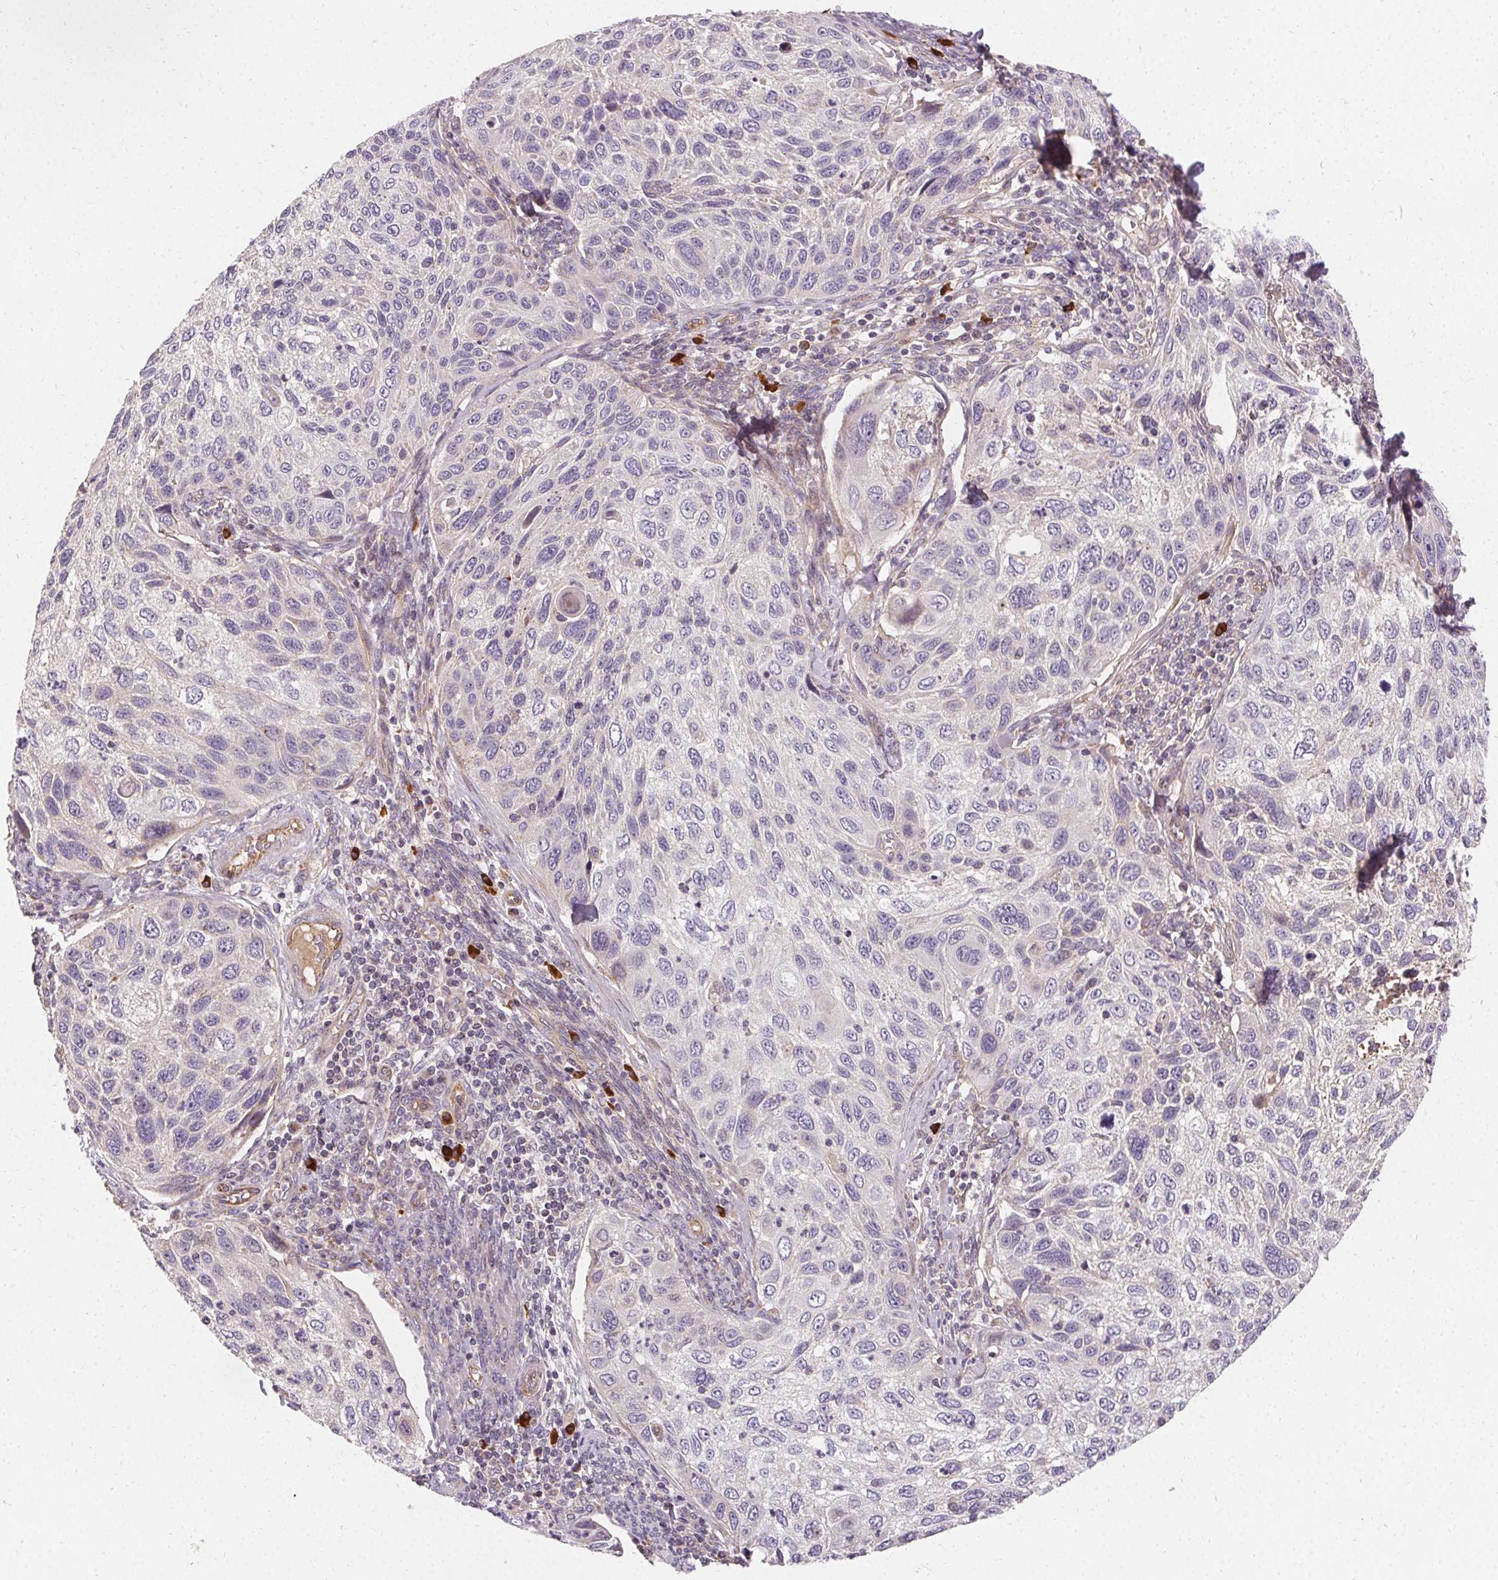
{"staining": {"intensity": "negative", "quantity": "none", "location": "none"}, "tissue": "cervical cancer", "cell_type": "Tumor cells", "image_type": "cancer", "snomed": [{"axis": "morphology", "description": "Squamous cell carcinoma, NOS"}, {"axis": "topography", "description": "Cervix"}], "caption": "DAB immunohistochemical staining of human squamous cell carcinoma (cervical) exhibits no significant positivity in tumor cells.", "gene": "APLP1", "patient": {"sex": "female", "age": 70}}